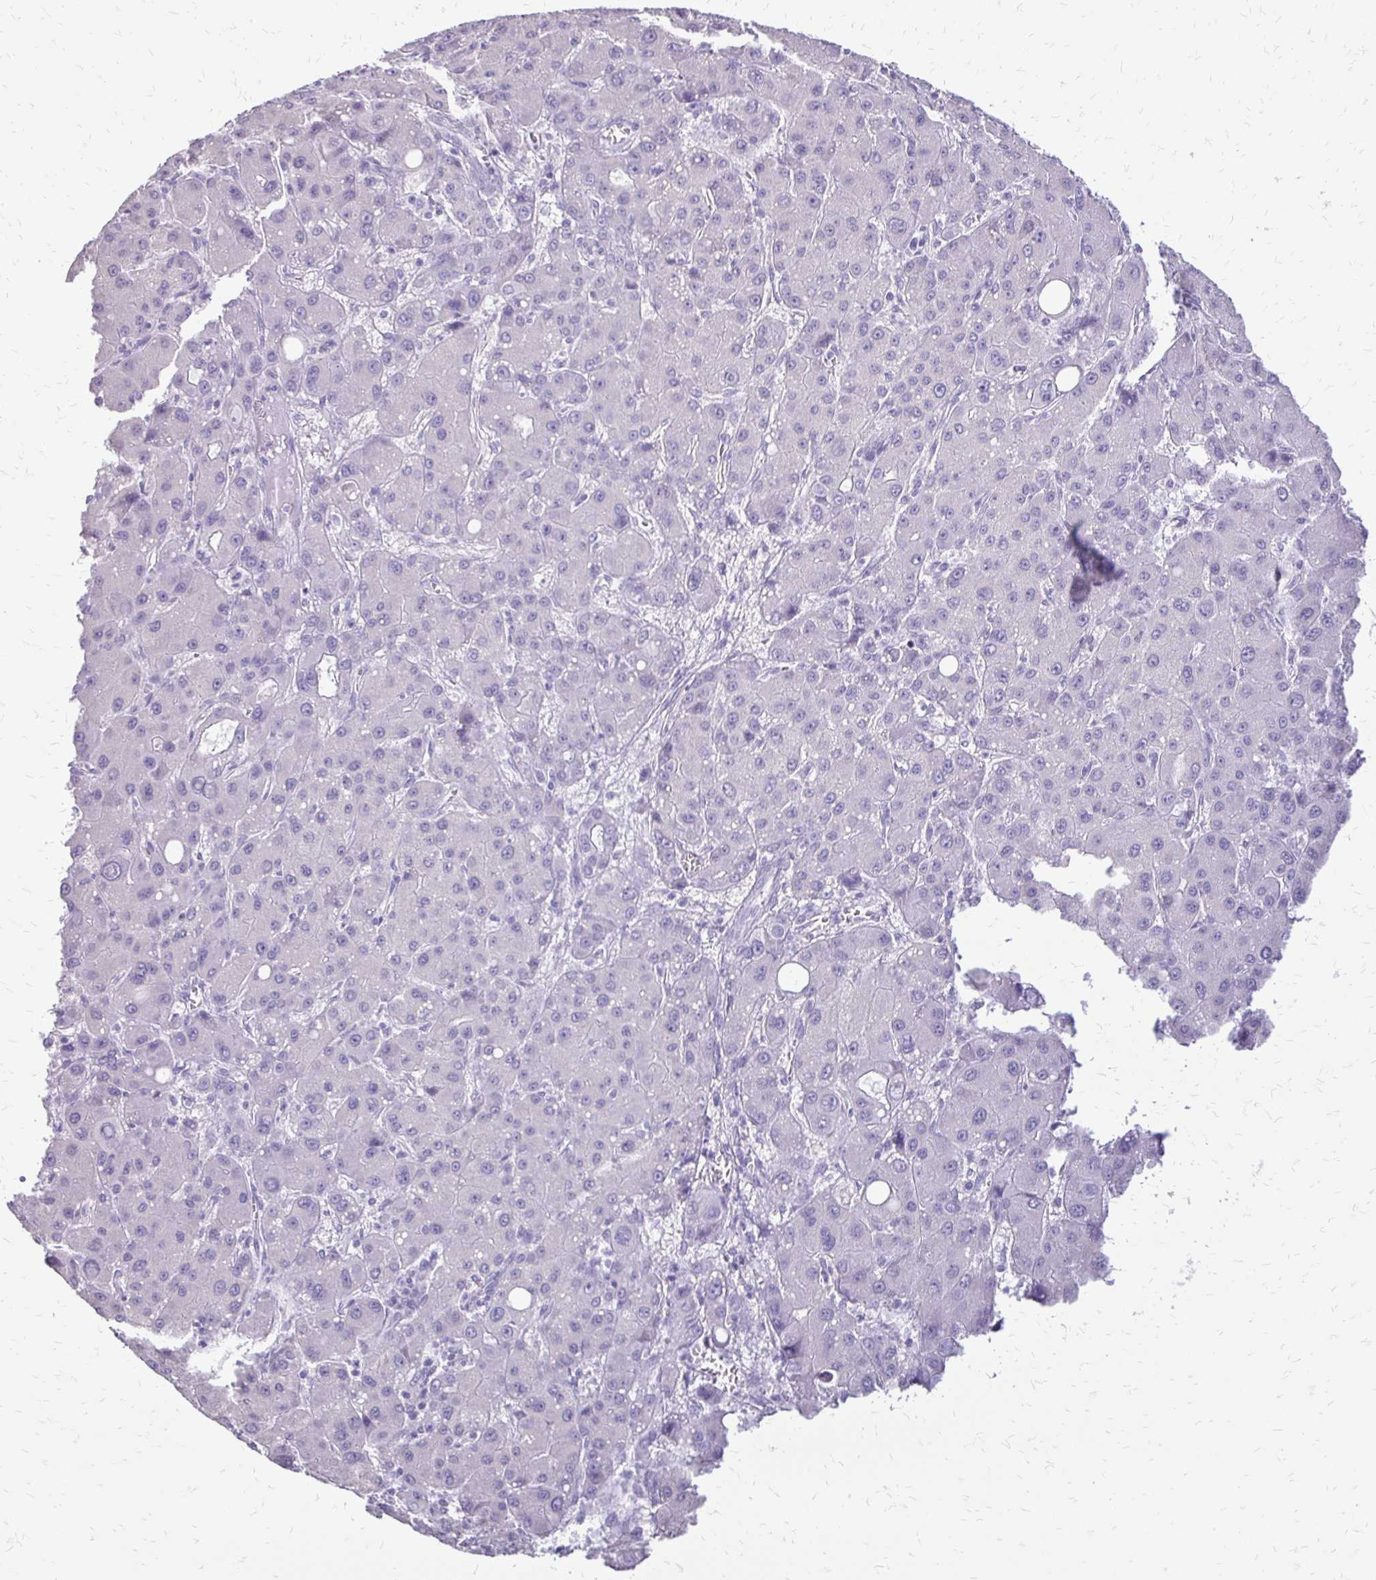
{"staining": {"intensity": "negative", "quantity": "none", "location": "none"}, "tissue": "liver cancer", "cell_type": "Tumor cells", "image_type": "cancer", "snomed": [{"axis": "morphology", "description": "Carcinoma, Hepatocellular, NOS"}, {"axis": "topography", "description": "Liver"}], "caption": "An immunohistochemistry (IHC) photomicrograph of liver cancer is shown. There is no staining in tumor cells of liver cancer.", "gene": "ALPG", "patient": {"sex": "male", "age": 55}}